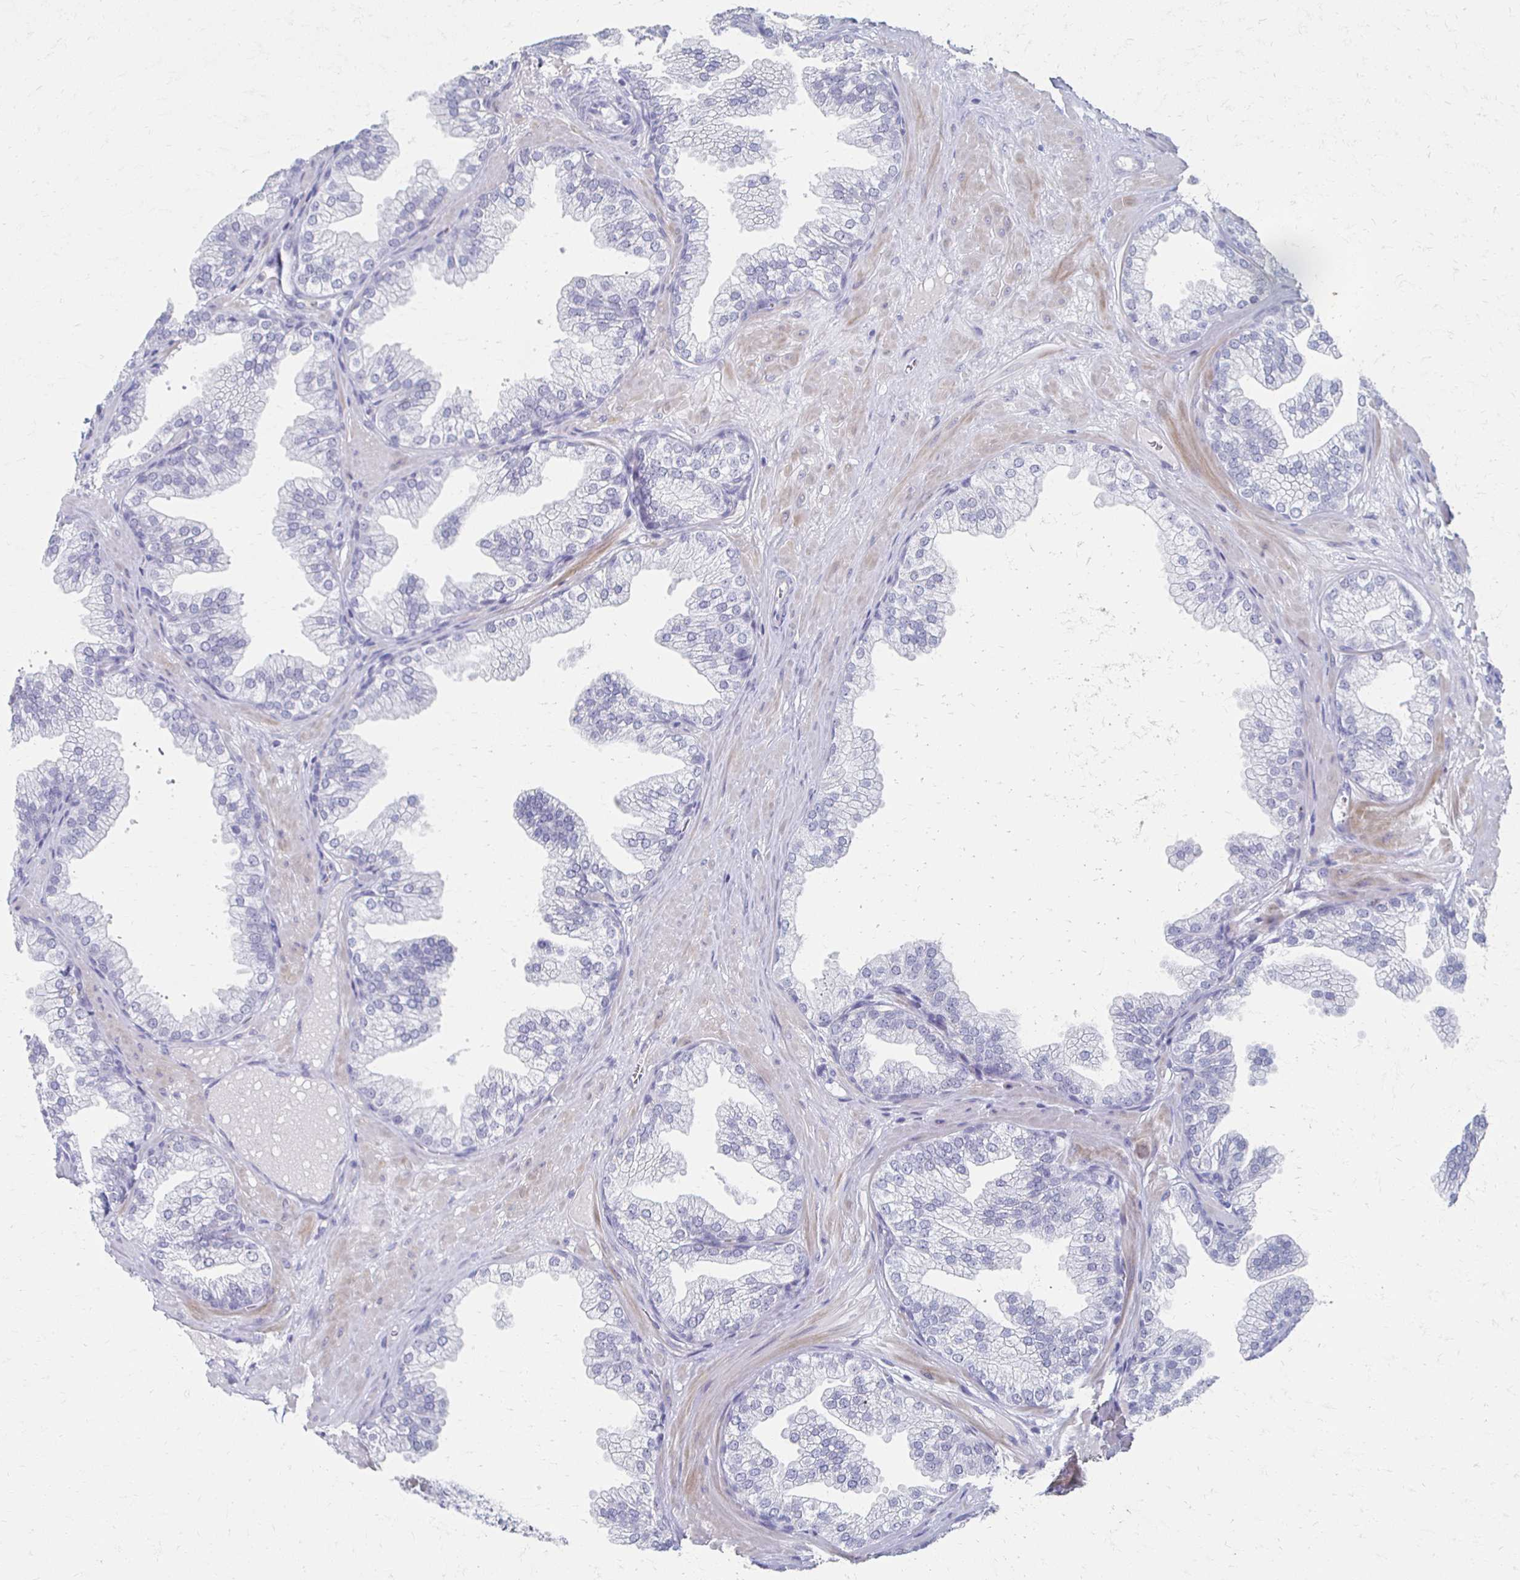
{"staining": {"intensity": "negative", "quantity": "none", "location": "none"}, "tissue": "prostate", "cell_type": "Glandular cells", "image_type": "normal", "snomed": [{"axis": "morphology", "description": "Normal tissue, NOS"}, {"axis": "topography", "description": "Prostate"}], "caption": "This is an immunohistochemistry (IHC) photomicrograph of unremarkable prostate. There is no positivity in glandular cells.", "gene": "CXCR2", "patient": {"sex": "male", "age": 37}}